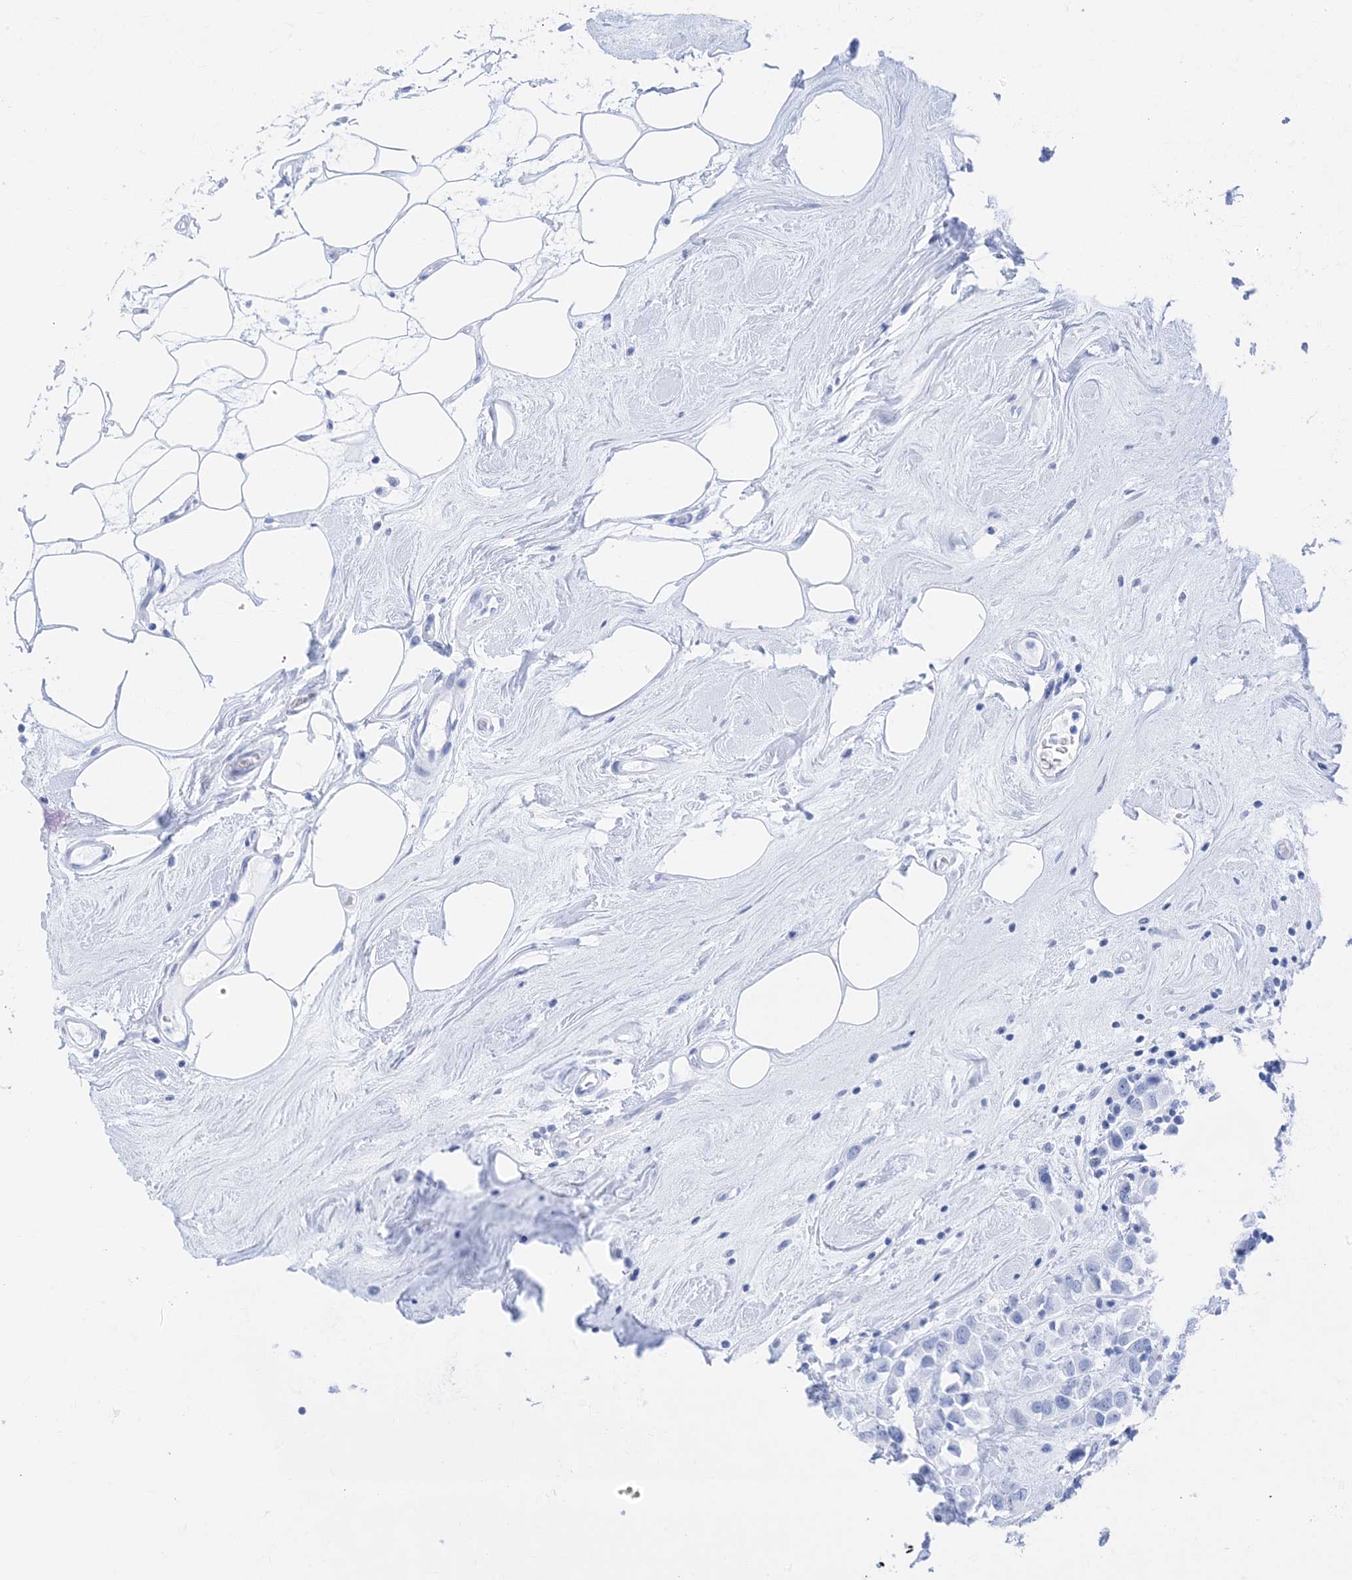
{"staining": {"intensity": "negative", "quantity": "none", "location": "none"}, "tissue": "breast cancer", "cell_type": "Tumor cells", "image_type": "cancer", "snomed": [{"axis": "morphology", "description": "Duct carcinoma"}, {"axis": "topography", "description": "Breast"}], "caption": "This is a image of immunohistochemistry staining of breast invasive ductal carcinoma, which shows no expression in tumor cells.", "gene": "MUC17", "patient": {"sex": "female", "age": 61}}